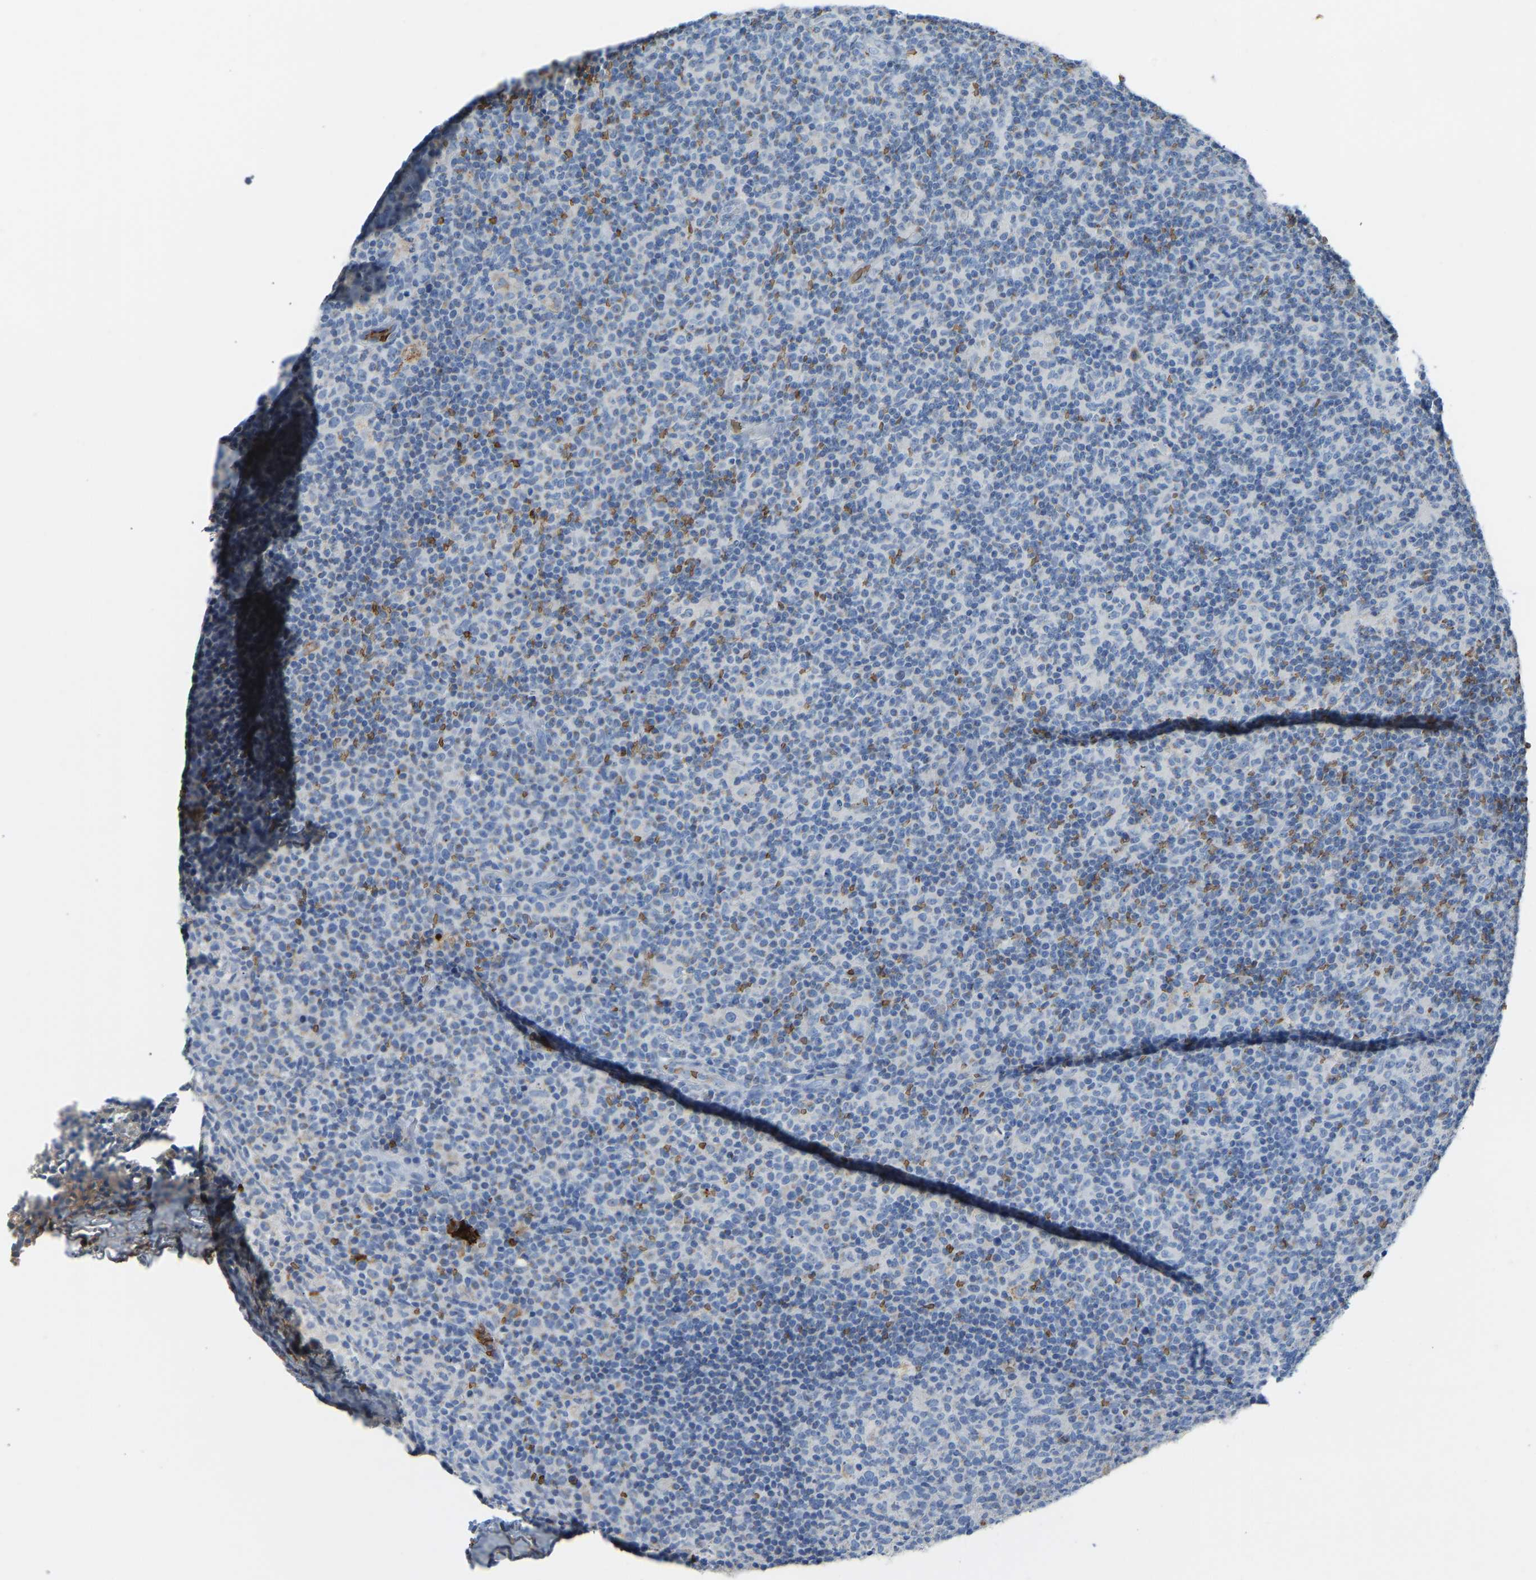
{"staining": {"intensity": "negative", "quantity": "none", "location": "none"}, "tissue": "lymph node", "cell_type": "Germinal center cells", "image_type": "normal", "snomed": [{"axis": "morphology", "description": "Normal tissue, NOS"}, {"axis": "morphology", "description": "Inflammation, NOS"}, {"axis": "topography", "description": "Lymph node"}], "caption": "Immunohistochemical staining of normal human lymph node reveals no significant positivity in germinal center cells.", "gene": "PIGS", "patient": {"sex": "male", "age": 55}}